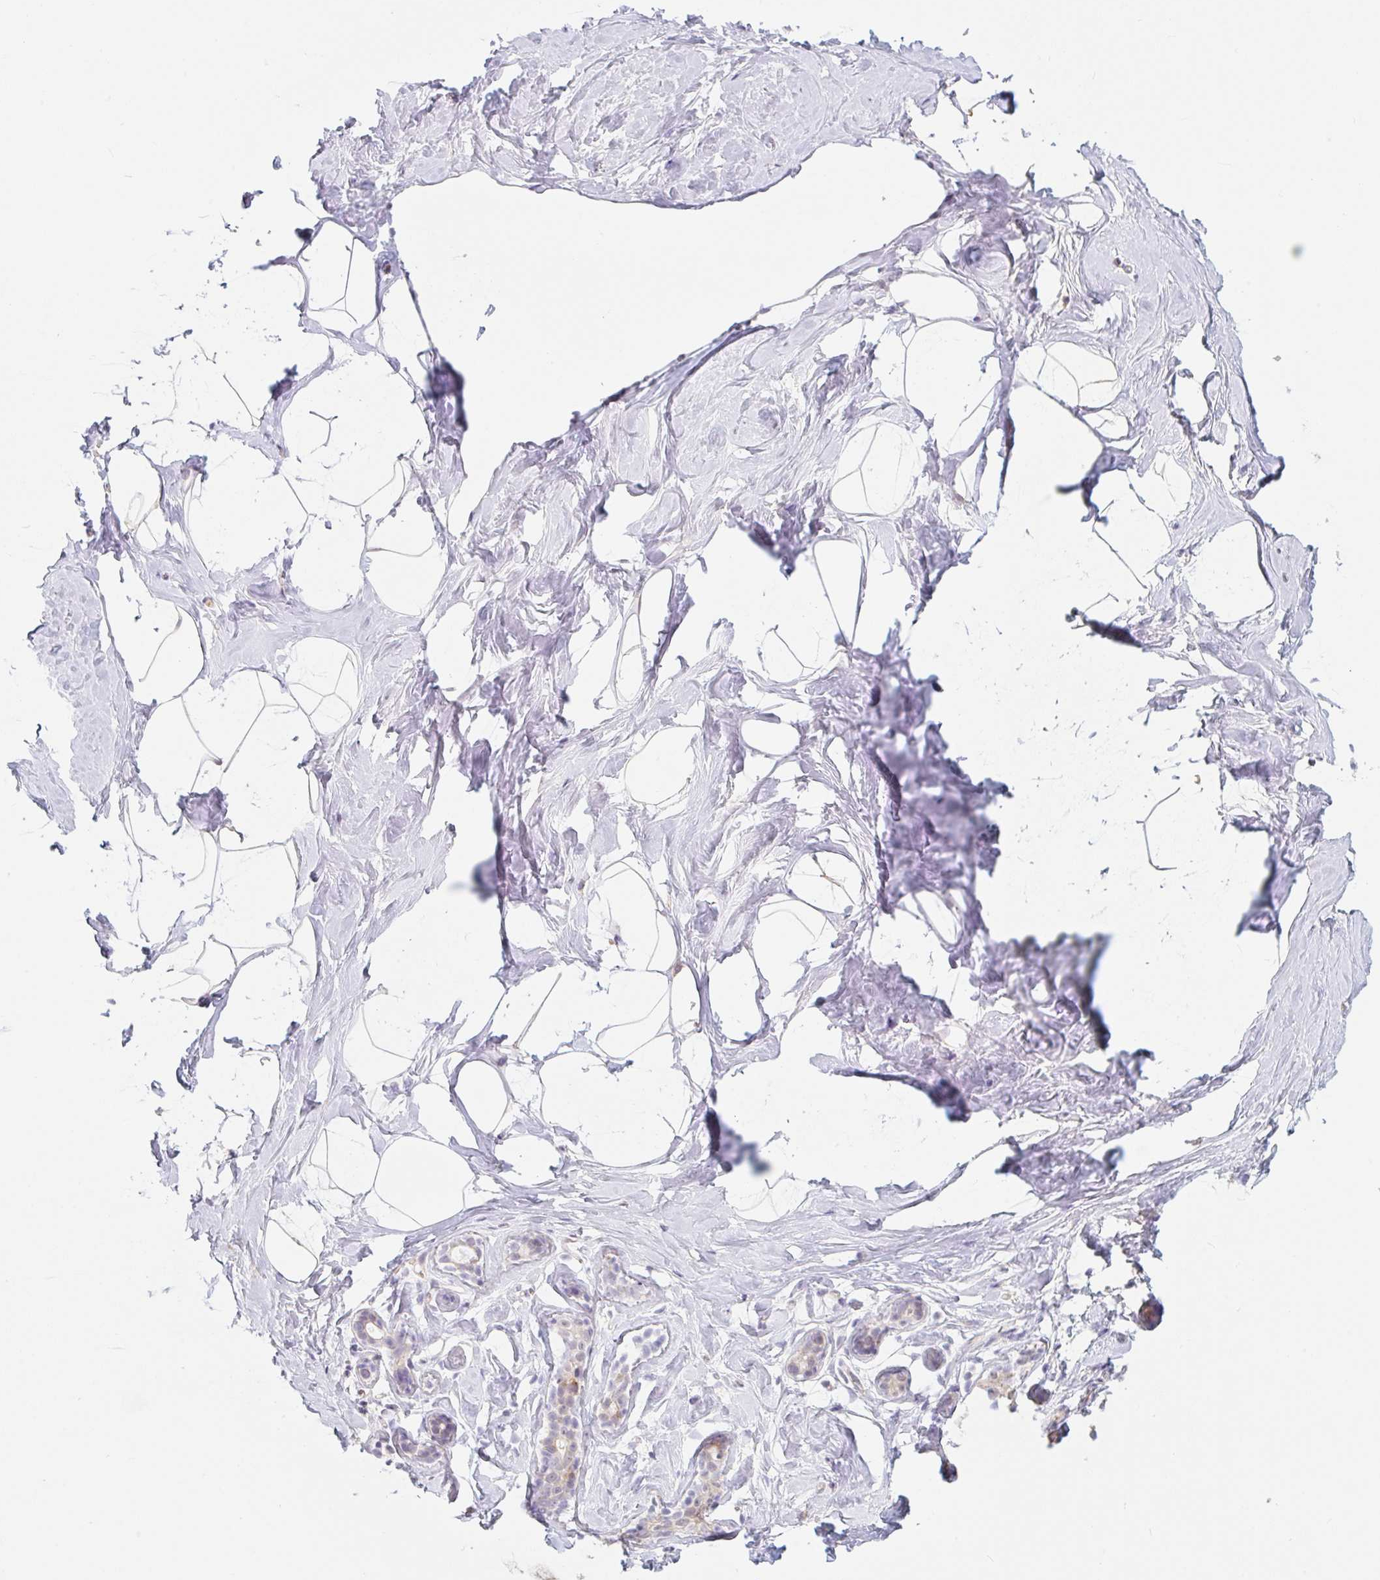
{"staining": {"intensity": "negative", "quantity": "none", "location": "none"}, "tissue": "breast", "cell_type": "Adipocytes", "image_type": "normal", "snomed": [{"axis": "morphology", "description": "Normal tissue, NOS"}, {"axis": "topography", "description": "Breast"}], "caption": "Photomicrograph shows no significant protein staining in adipocytes of benign breast.", "gene": "MIA2", "patient": {"sex": "female", "age": 32}}